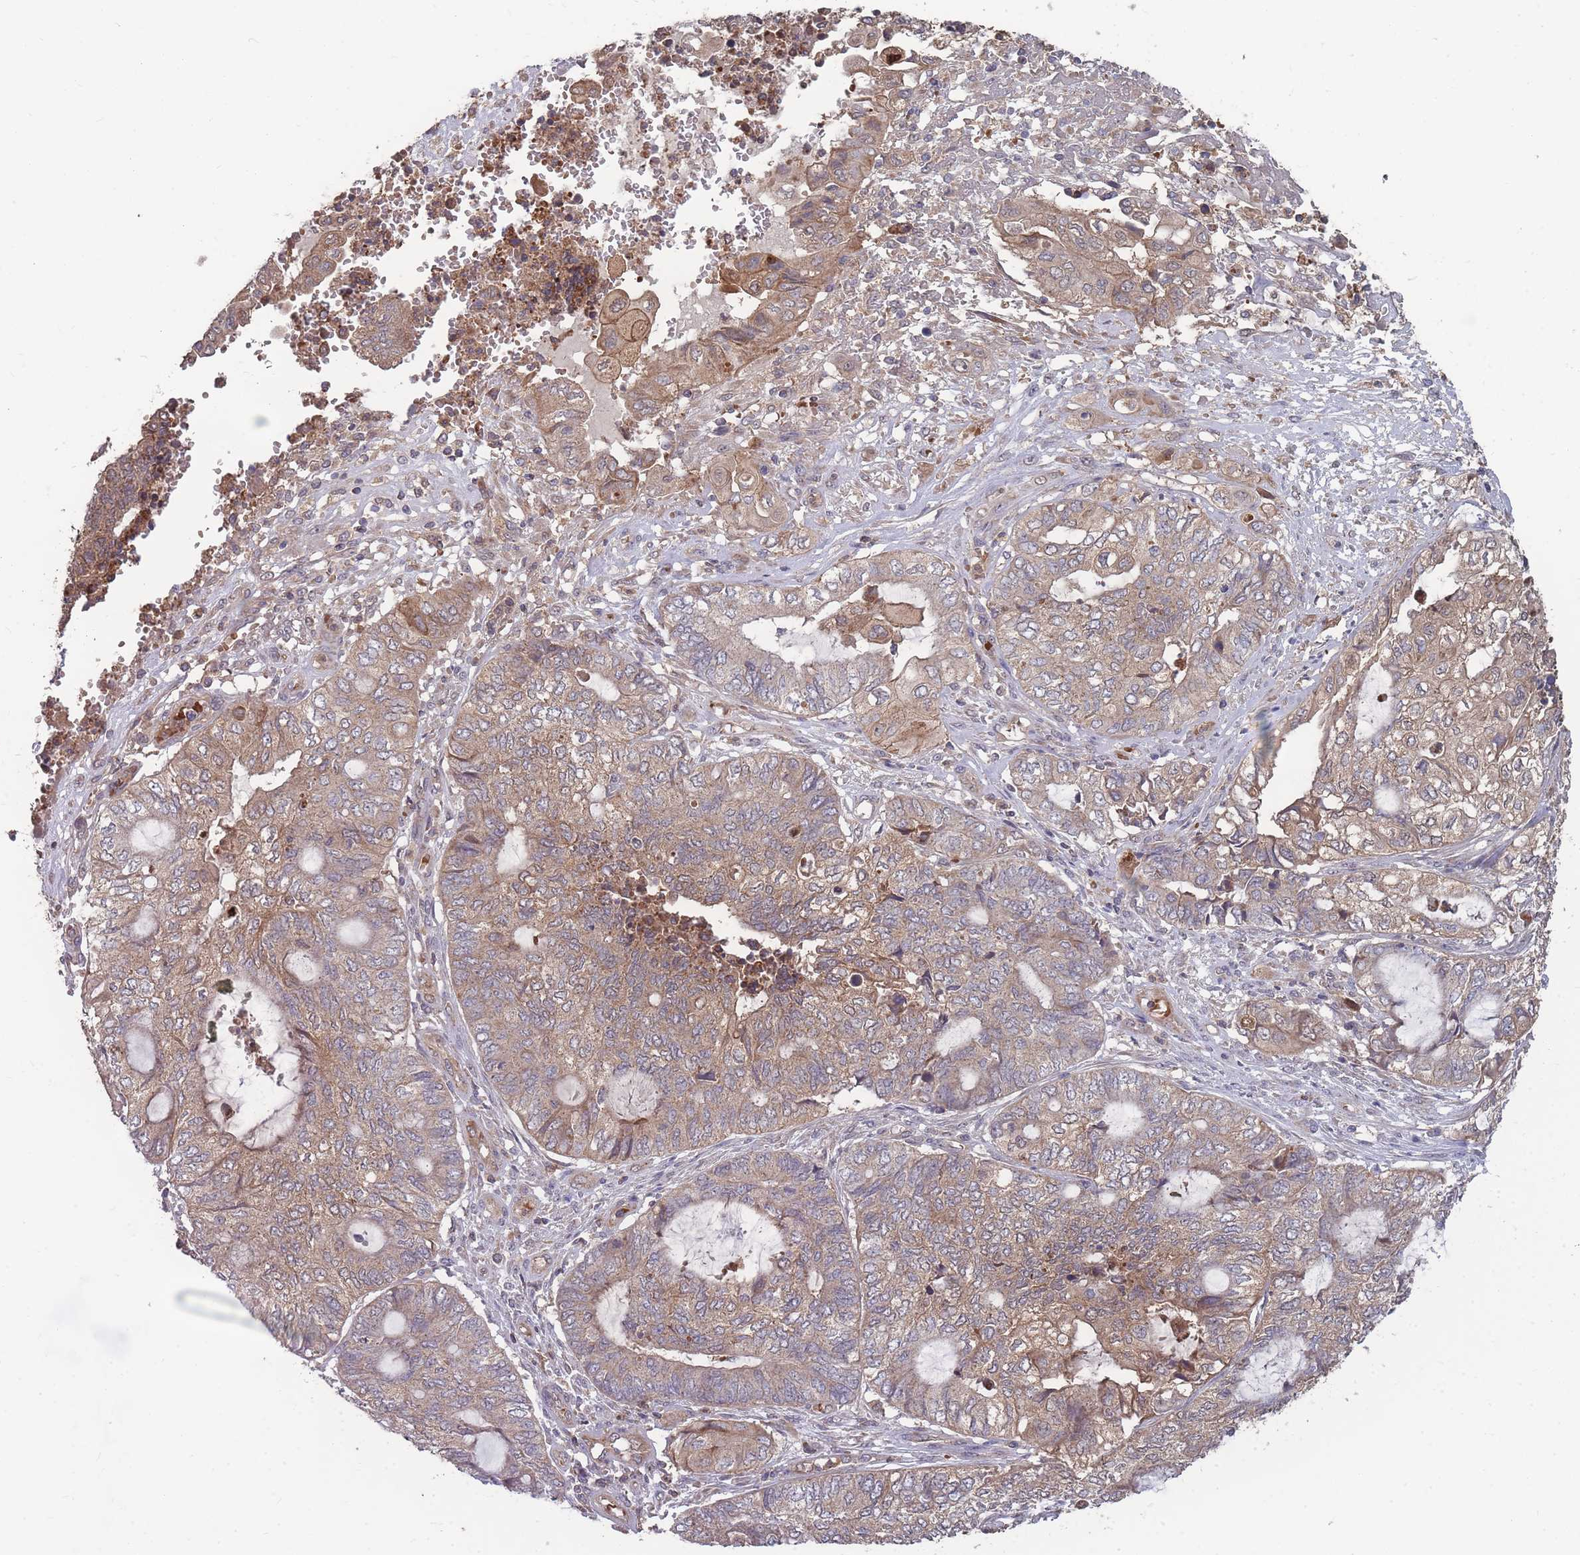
{"staining": {"intensity": "moderate", "quantity": ">75%", "location": "cytoplasmic/membranous"}, "tissue": "endometrial cancer", "cell_type": "Tumor cells", "image_type": "cancer", "snomed": [{"axis": "morphology", "description": "Adenocarcinoma, NOS"}, {"axis": "topography", "description": "Uterus"}, {"axis": "topography", "description": "Endometrium"}], "caption": "A medium amount of moderate cytoplasmic/membranous expression is appreciated in about >75% of tumor cells in endometrial adenocarcinoma tissue.", "gene": "SLC35B4", "patient": {"sex": "female", "age": 70}}